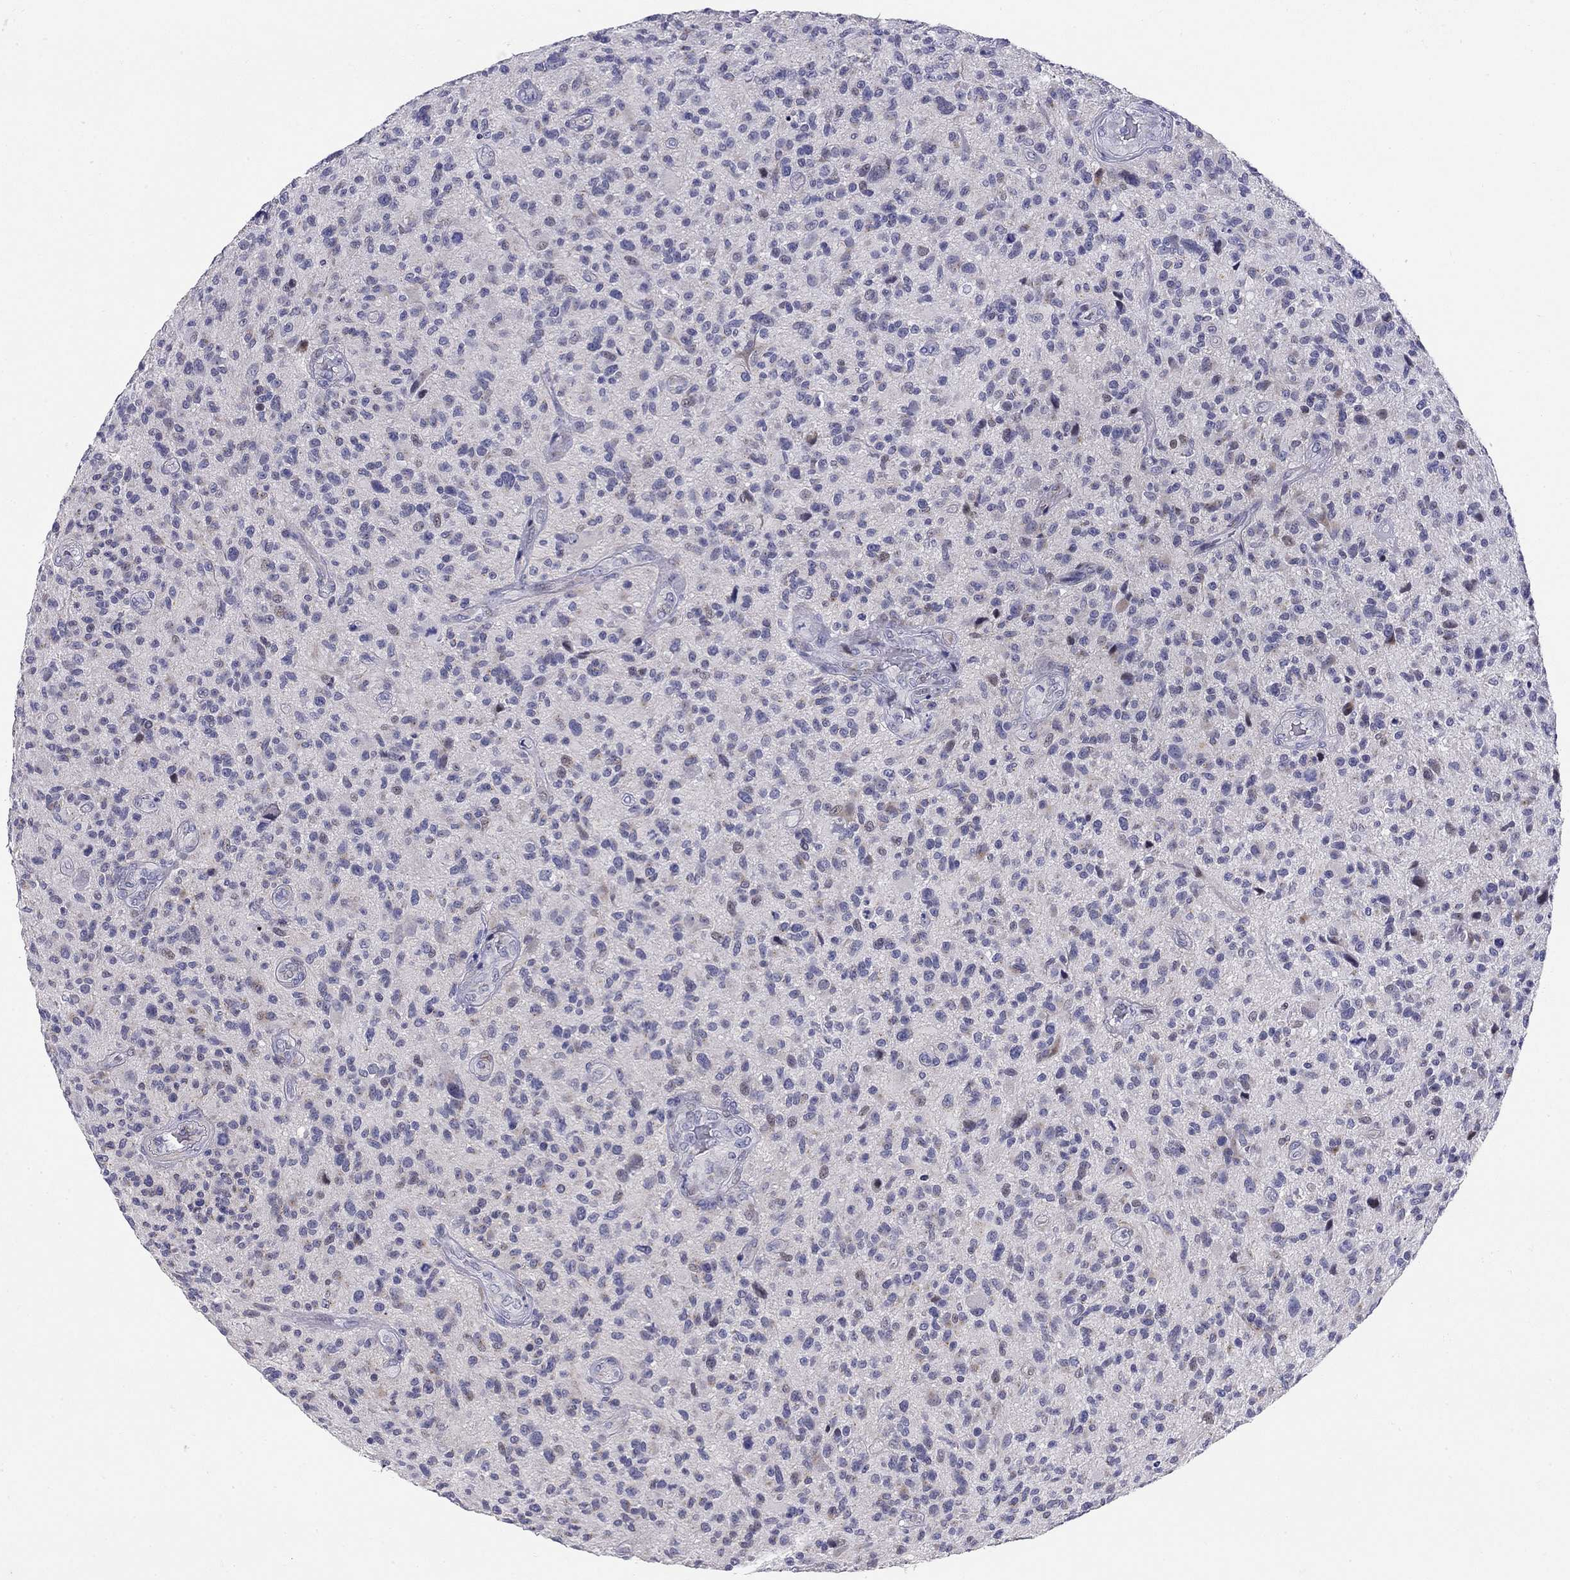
{"staining": {"intensity": "negative", "quantity": "none", "location": "none"}, "tissue": "glioma", "cell_type": "Tumor cells", "image_type": "cancer", "snomed": [{"axis": "morphology", "description": "Glioma, malignant, High grade"}, {"axis": "topography", "description": "Brain"}], "caption": "Image shows no significant protein expression in tumor cells of malignant glioma (high-grade).", "gene": "C8orf88", "patient": {"sex": "male", "age": 47}}